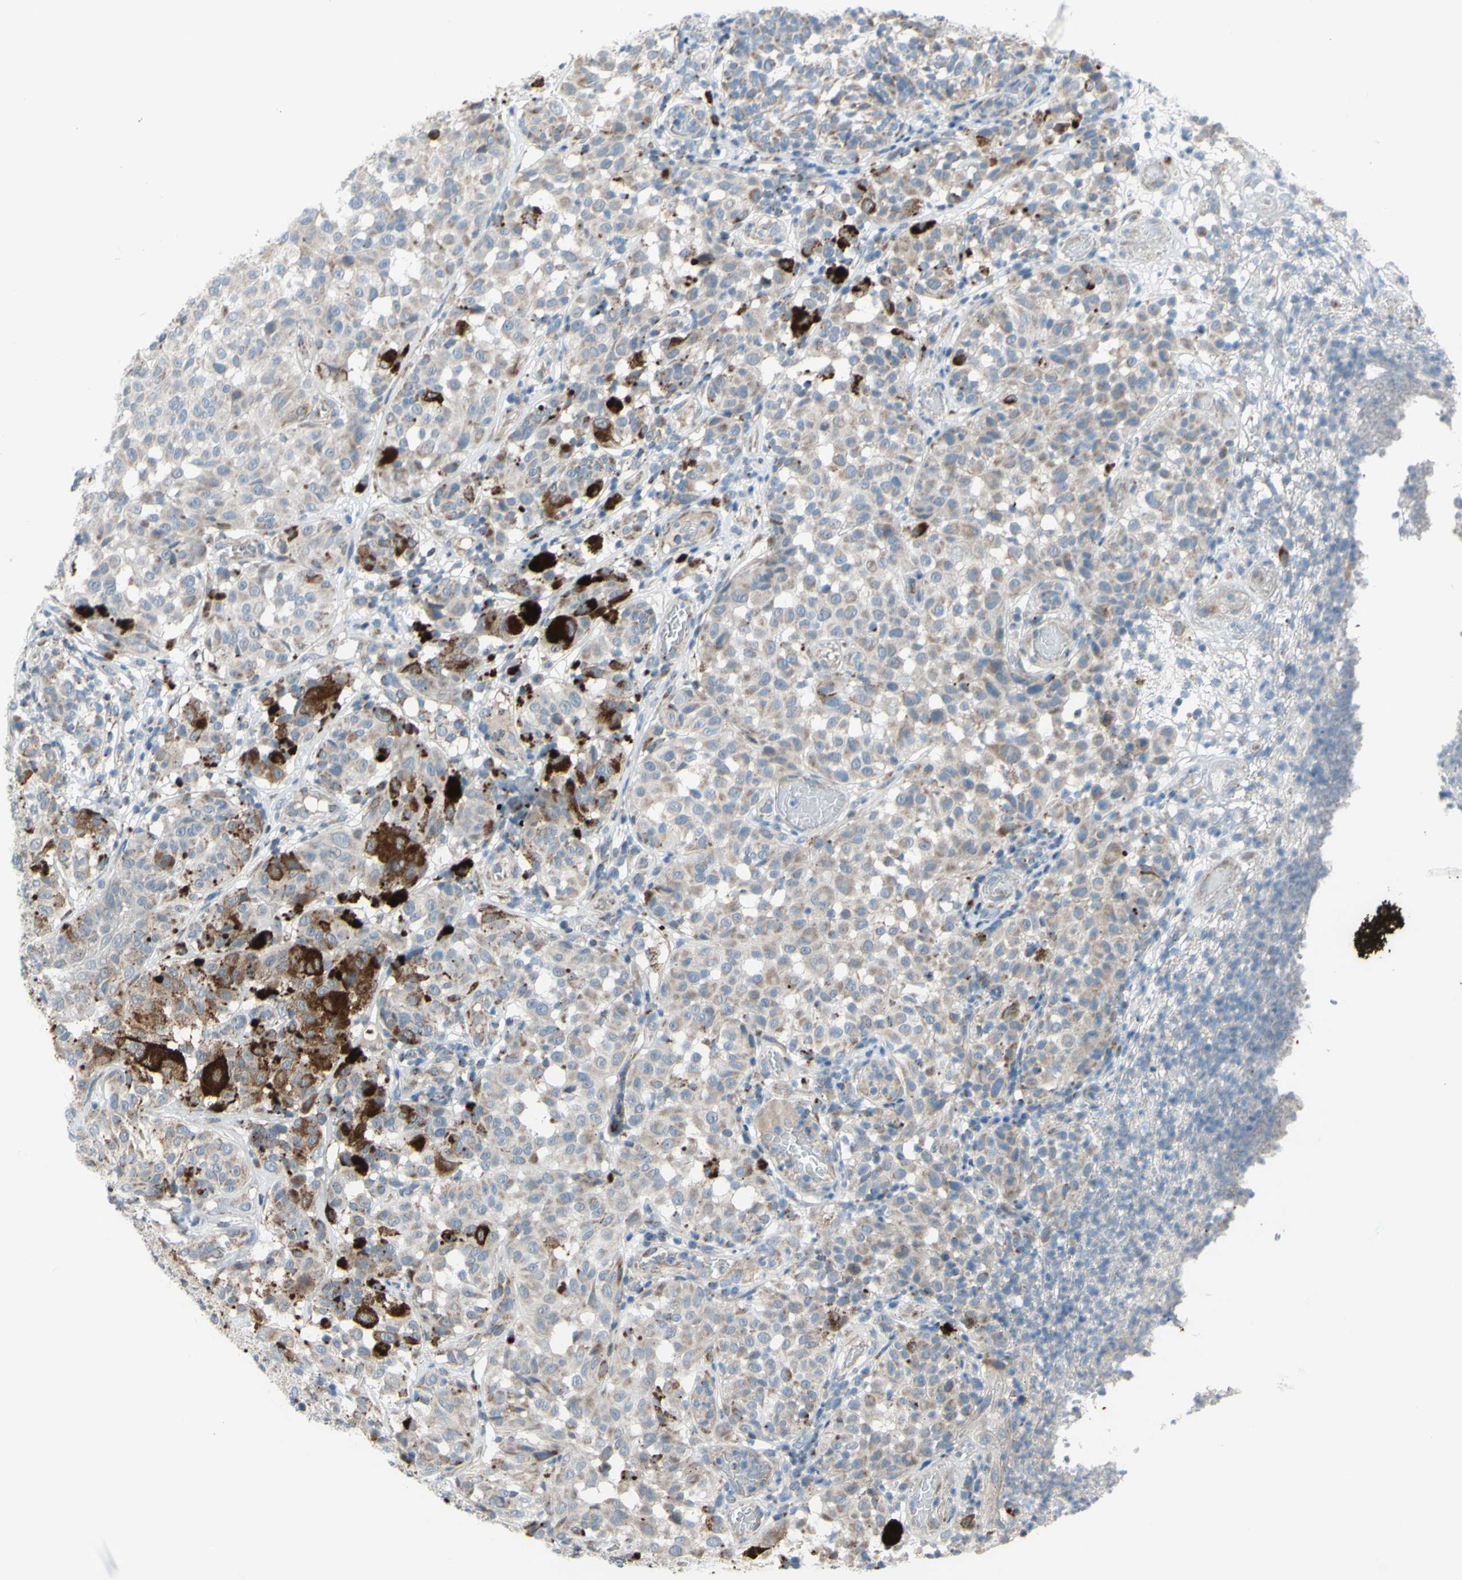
{"staining": {"intensity": "weak", "quantity": "25%-75%", "location": "cytoplasmic/membranous"}, "tissue": "melanoma", "cell_type": "Tumor cells", "image_type": "cancer", "snomed": [{"axis": "morphology", "description": "Malignant melanoma, NOS"}, {"axis": "topography", "description": "Skin"}], "caption": "Protein expression analysis of melanoma reveals weak cytoplasmic/membranous staining in about 25%-75% of tumor cells. (DAB IHC, brown staining for protein, blue staining for nuclei).", "gene": "GLT8D1", "patient": {"sex": "female", "age": 46}}